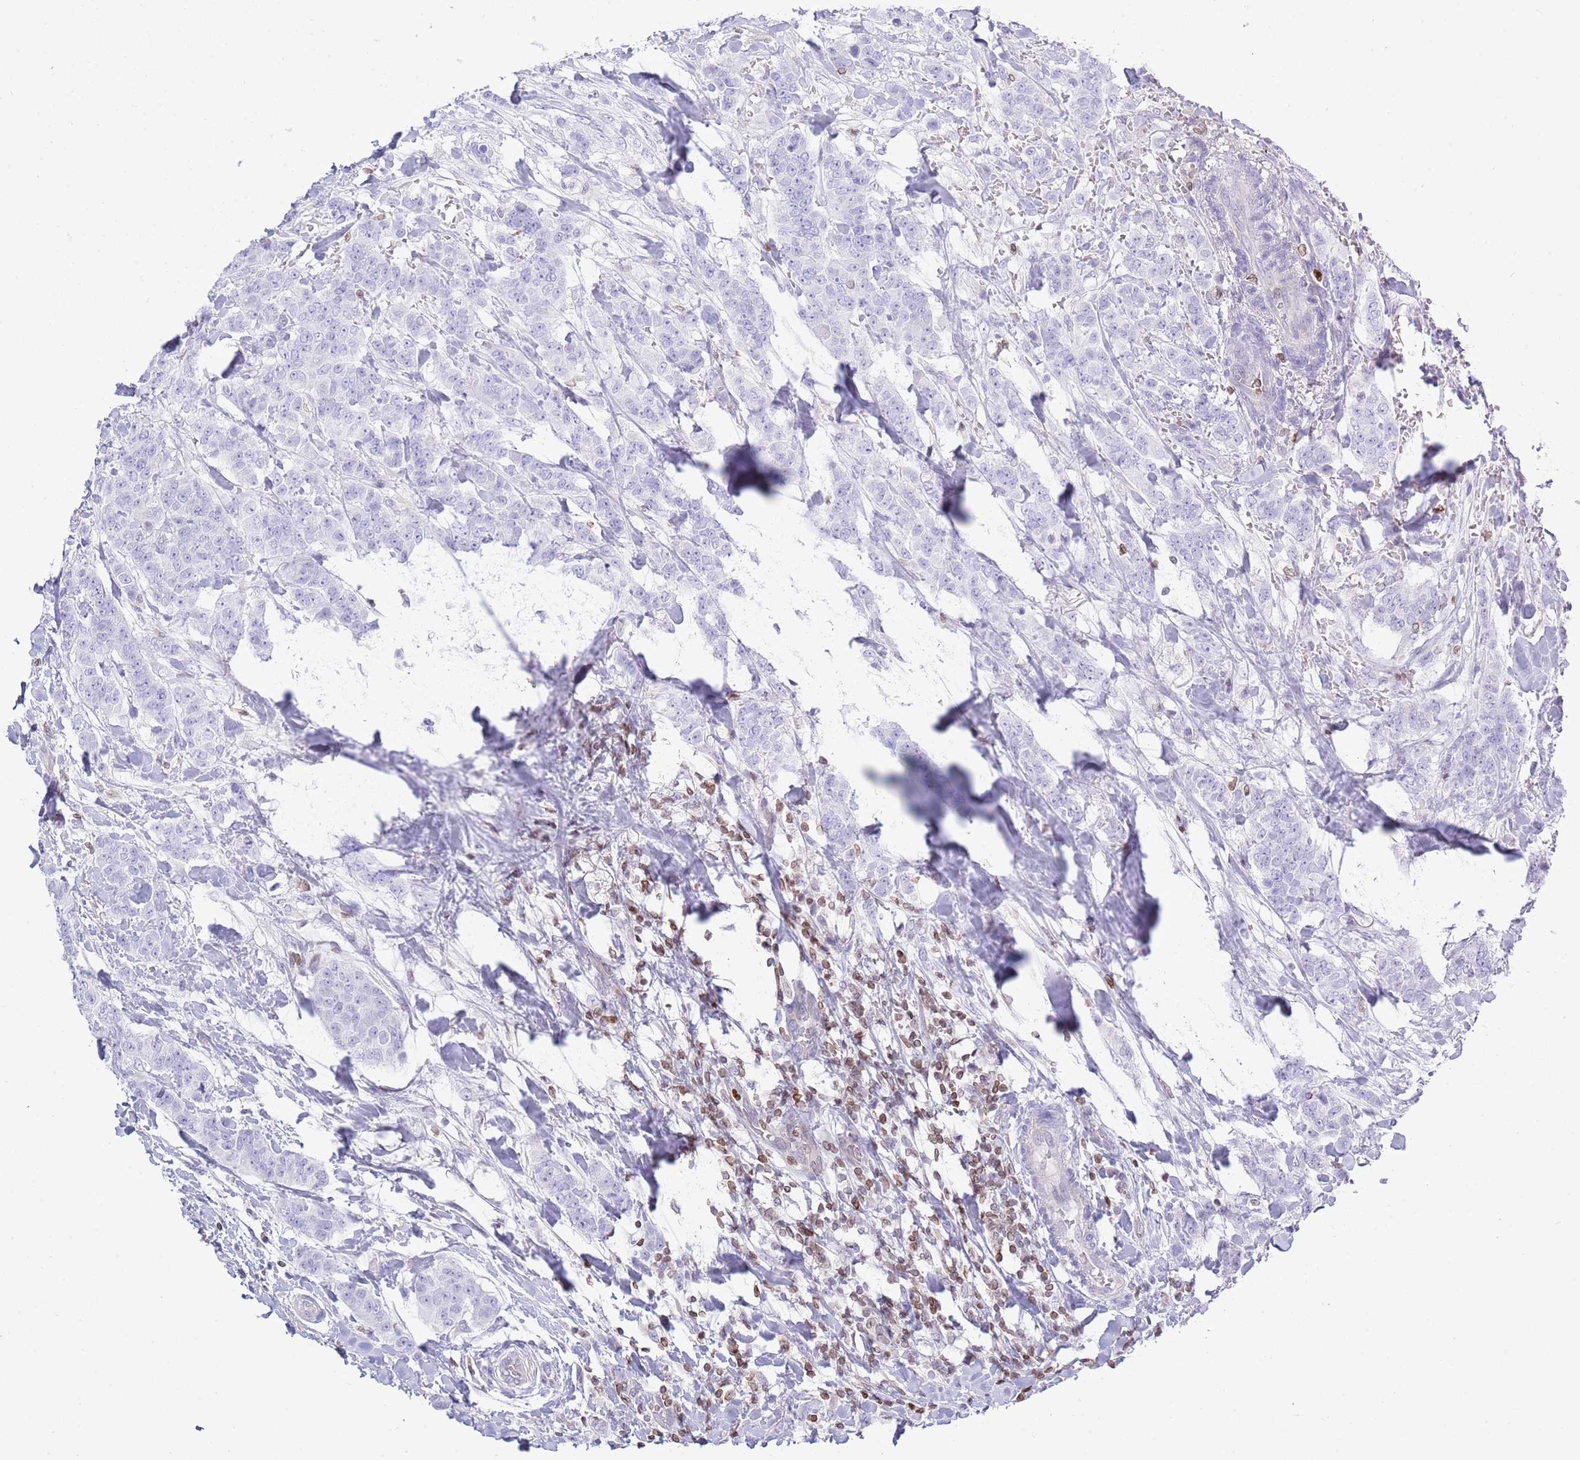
{"staining": {"intensity": "negative", "quantity": "none", "location": "none"}, "tissue": "breast cancer", "cell_type": "Tumor cells", "image_type": "cancer", "snomed": [{"axis": "morphology", "description": "Duct carcinoma"}, {"axis": "topography", "description": "Breast"}], "caption": "This is a image of immunohistochemistry staining of breast invasive ductal carcinoma, which shows no staining in tumor cells. The staining is performed using DAB (3,3'-diaminobenzidine) brown chromogen with nuclei counter-stained in using hematoxylin.", "gene": "LBR", "patient": {"sex": "female", "age": 40}}